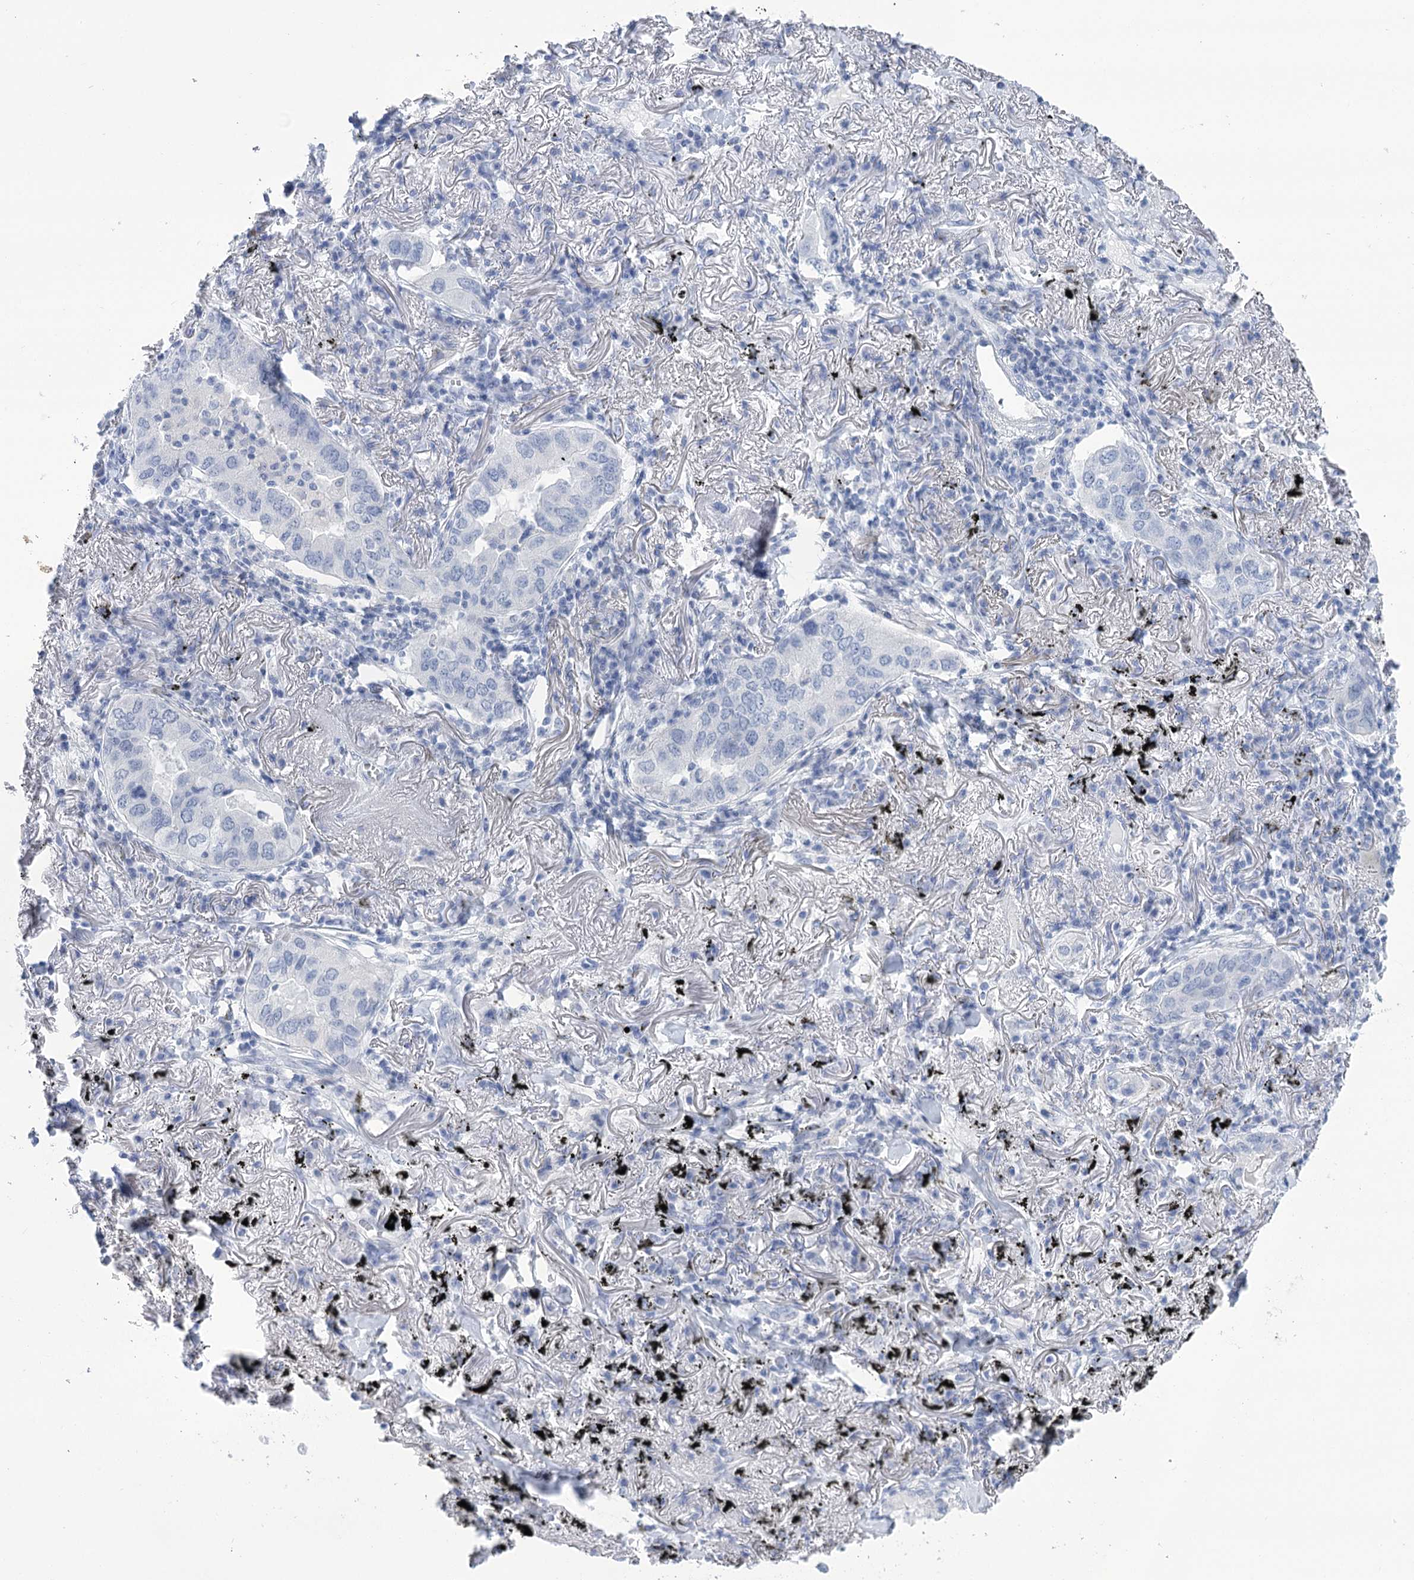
{"staining": {"intensity": "negative", "quantity": "none", "location": "none"}, "tissue": "lung cancer", "cell_type": "Tumor cells", "image_type": "cancer", "snomed": [{"axis": "morphology", "description": "Adenocarcinoma, NOS"}, {"axis": "topography", "description": "Lung"}], "caption": "This is an immunohistochemistry (IHC) photomicrograph of adenocarcinoma (lung). There is no positivity in tumor cells.", "gene": "PBLD", "patient": {"sex": "male", "age": 65}}